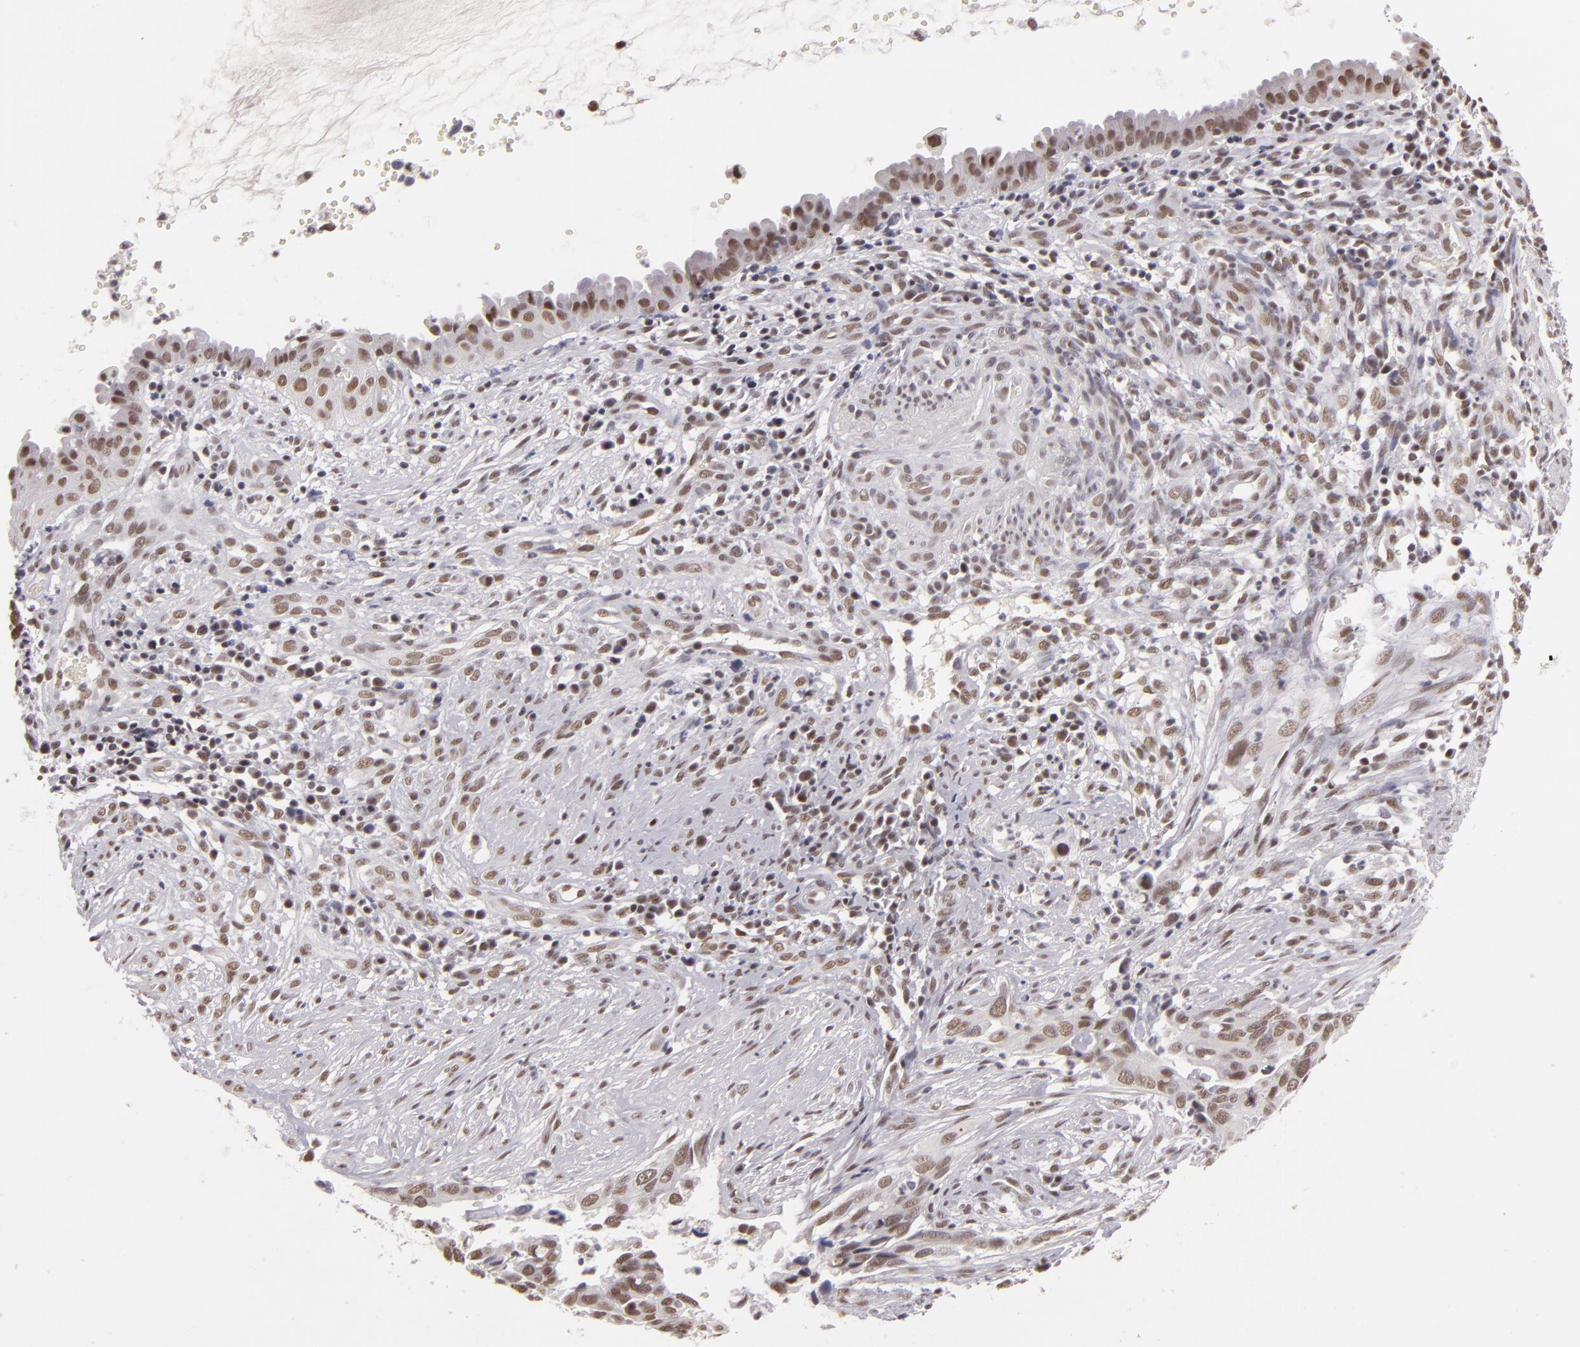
{"staining": {"intensity": "weak", "quantity": ">75%", "location": "nuclear"}, "tissue": "cervical cancer", "cell_type": "Tumor cells", "image_type": "cancer", "snomed": [{"axis": "morphology", "description": "Normal tissue, NOS"}, {"axis": "morphology", "description": "Squamous cell carcinoma, NOS"}, {"axis": "topography", "description": "Cervix"}], "caption": "Immunohistochemistry of human cervical squamous cell carcinoma shows low levels of weak nuclear staining in approximately >75% of tumor cells. (Brightfield microscopy of DAB IHC at high magnification).", "gene": "INTS6", "patient": {"sex": "female", "age": 45}}